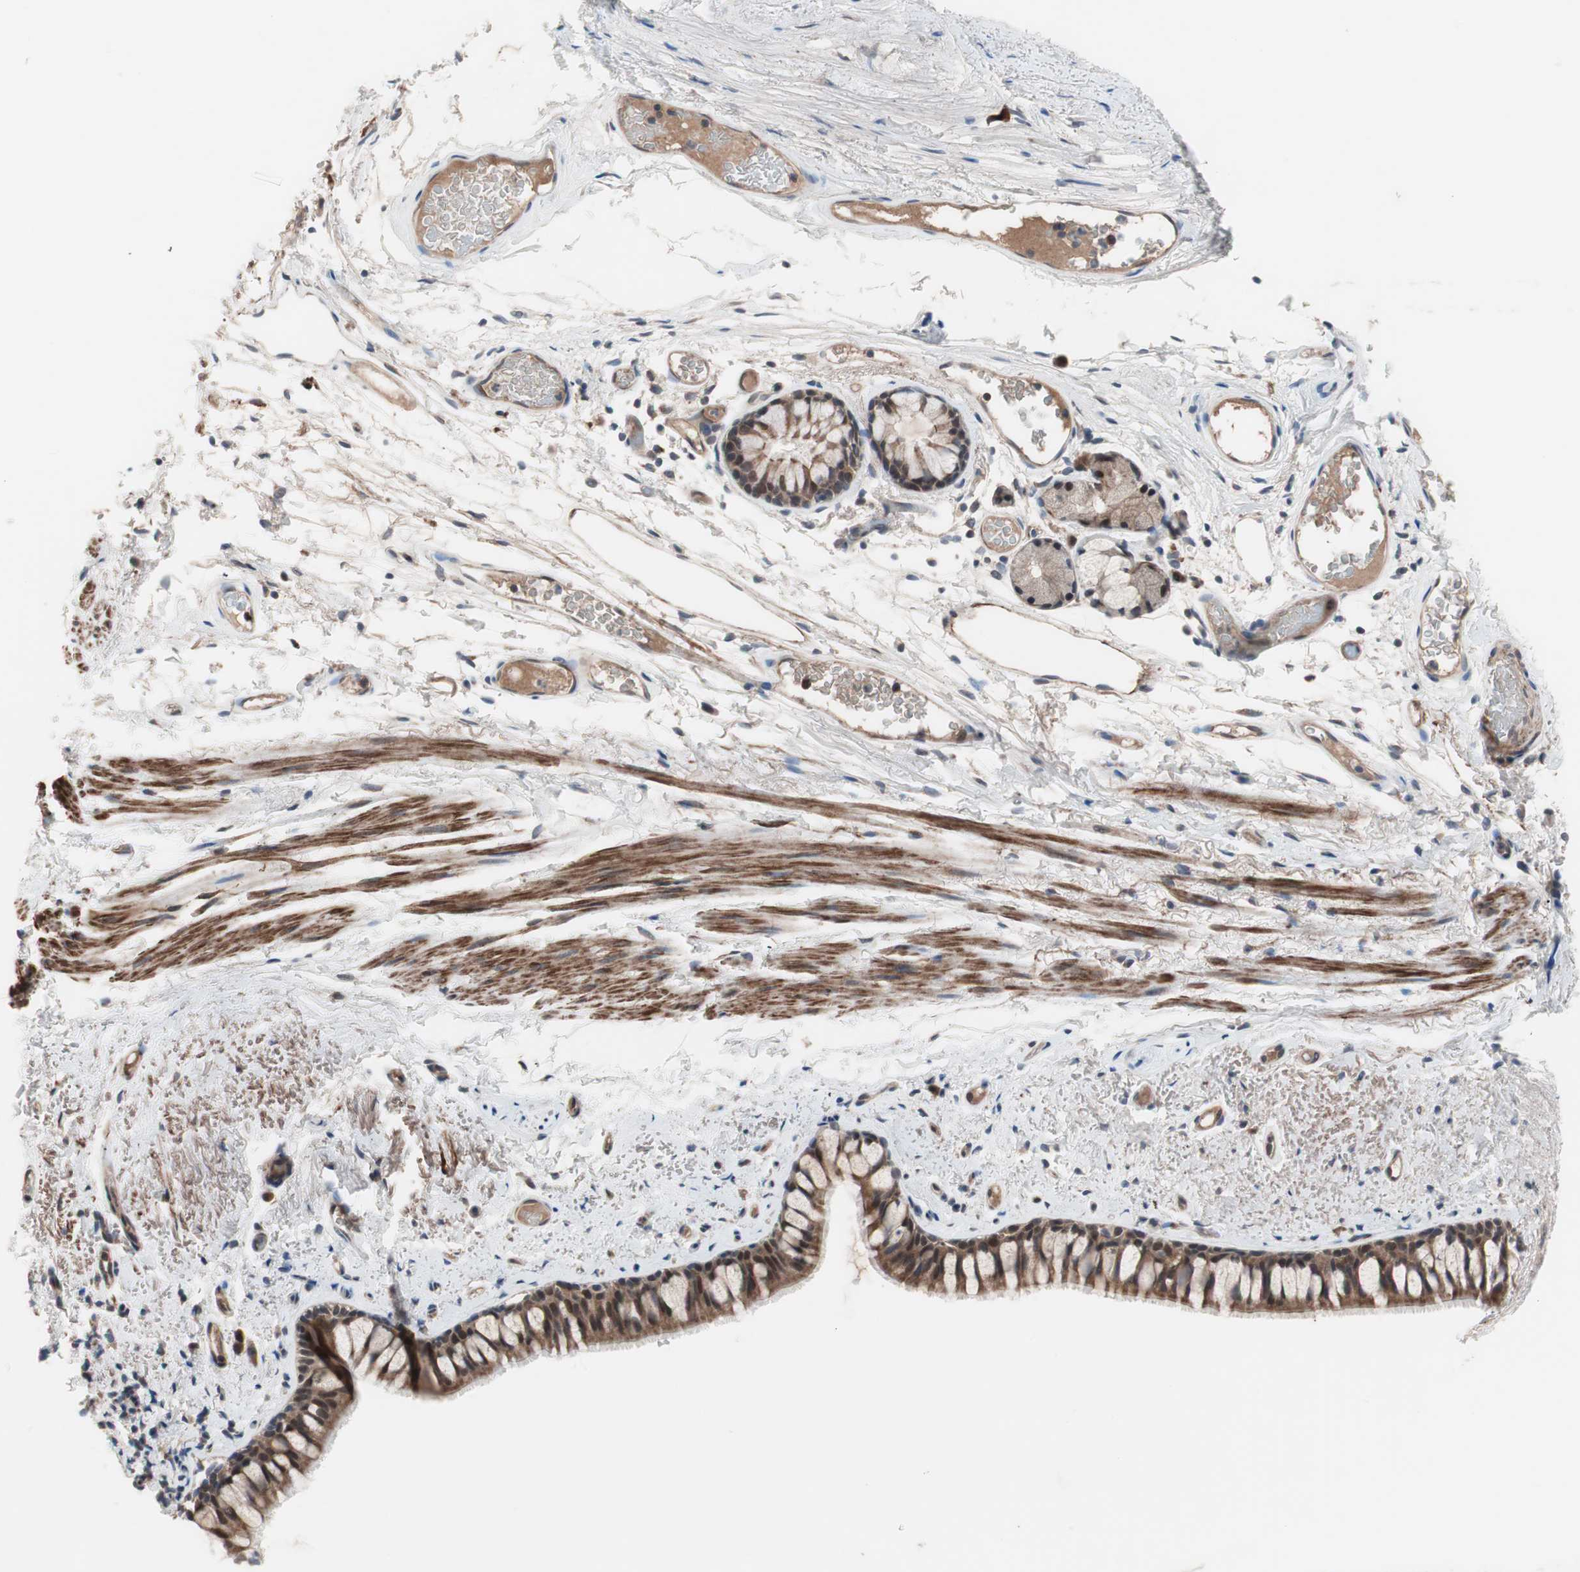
{"staining": {"intensity": "strong", "quantity": ">75%", "location": "cytoplasmic/membranous,nuclear"}, "tissue": "bronchus", "cell_type": "Respiratory epithelial cells", "image_type": "normal", "snomed": [{"axis": "morphology", "description": "Normal tissue, NOS"}, {"axis": "topography", "description": "Bronchus"}], "caption": "Protein analysis of benign bronchus displays strong cytoplasmic/membranous,nuclear positivity in about >75% of respiratory epithelial cells.", "gene": "HMBS", "patient": {"sex": "female", "age": 73}}